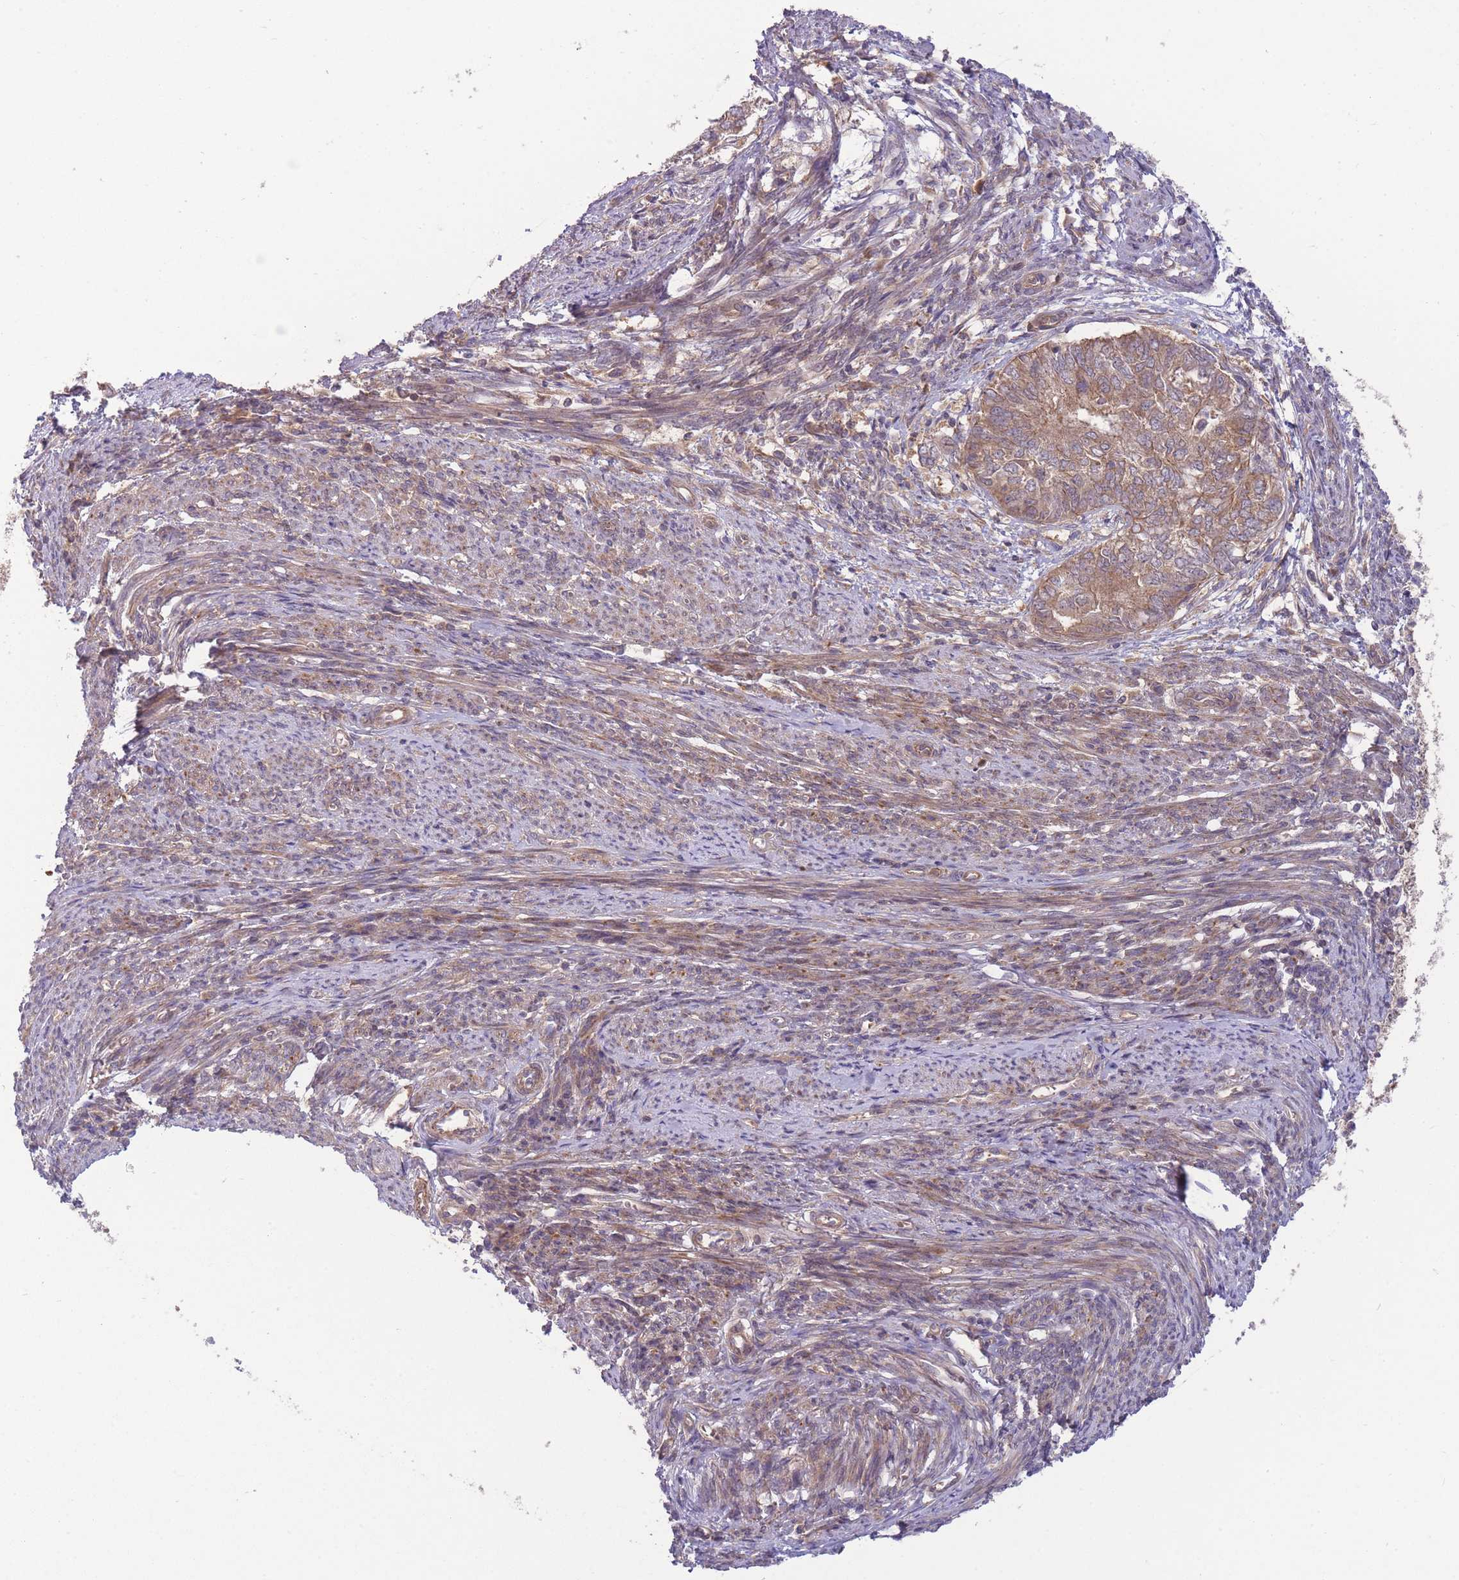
{"staining": {"intensity": "weak", "quantity": ">75%", "location": "cytoplasmic/membranous"}, "tissue": "endometrial cancer", "cell_type": "Tumor cells", "image_type": "cancer", "snomed": [{"axis": "morphology", "description": "Adenocarcinoma, NOS"}, {"axis": "topography", "description": "Endometrium"}], "caption": "High-power microscopy captured an immunohistochemistry photomicrograph of endometrial cancer (adenocarcinoma), revealing weak cytoplasmic/membranous staining in about >75% of tumor cells.", "gene": "PFDN6", "patient": {"sex": "female", "age": 62}}